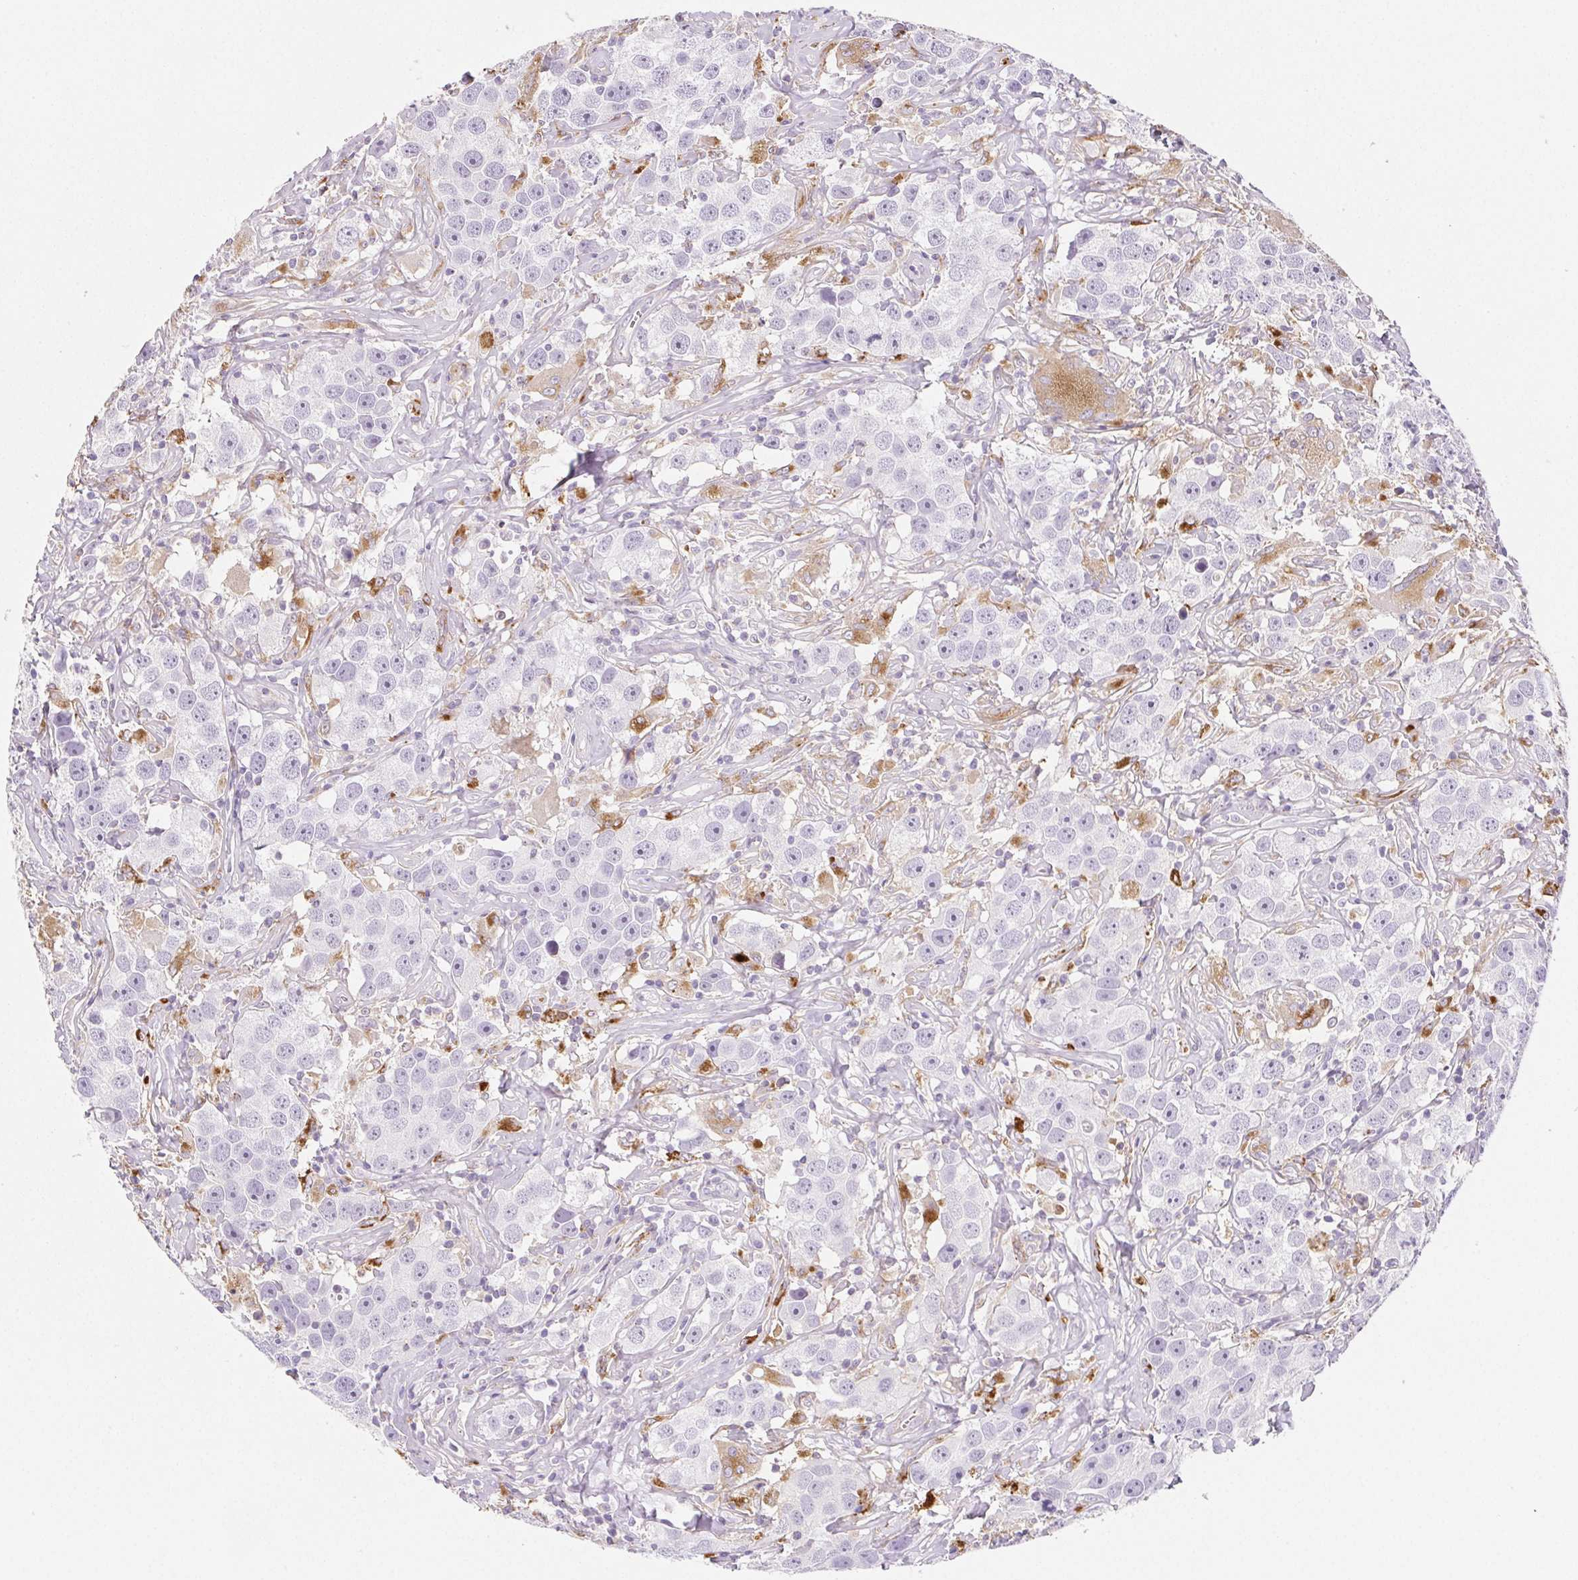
{"staining": {"intensity": "negative", "quantity": "none", "location": "none"}, "tissue": "testis cancer", "cell_type": "Tumor cells", "image_type": "cancer", "snomed": [{"axis": "morphology", "description": "Seminoma, NOS"}, {"axis": "topography", "description": "Testis"}], "caption": "High magnification brightfield microscopy of testis cancer (seminoma) stained with DAB (brown) and counterstained with hematoxylin (blue): tumor cells show no significant positivity.", "gene": "LIPA", "patient": {"sex": "male", "age": 49}}